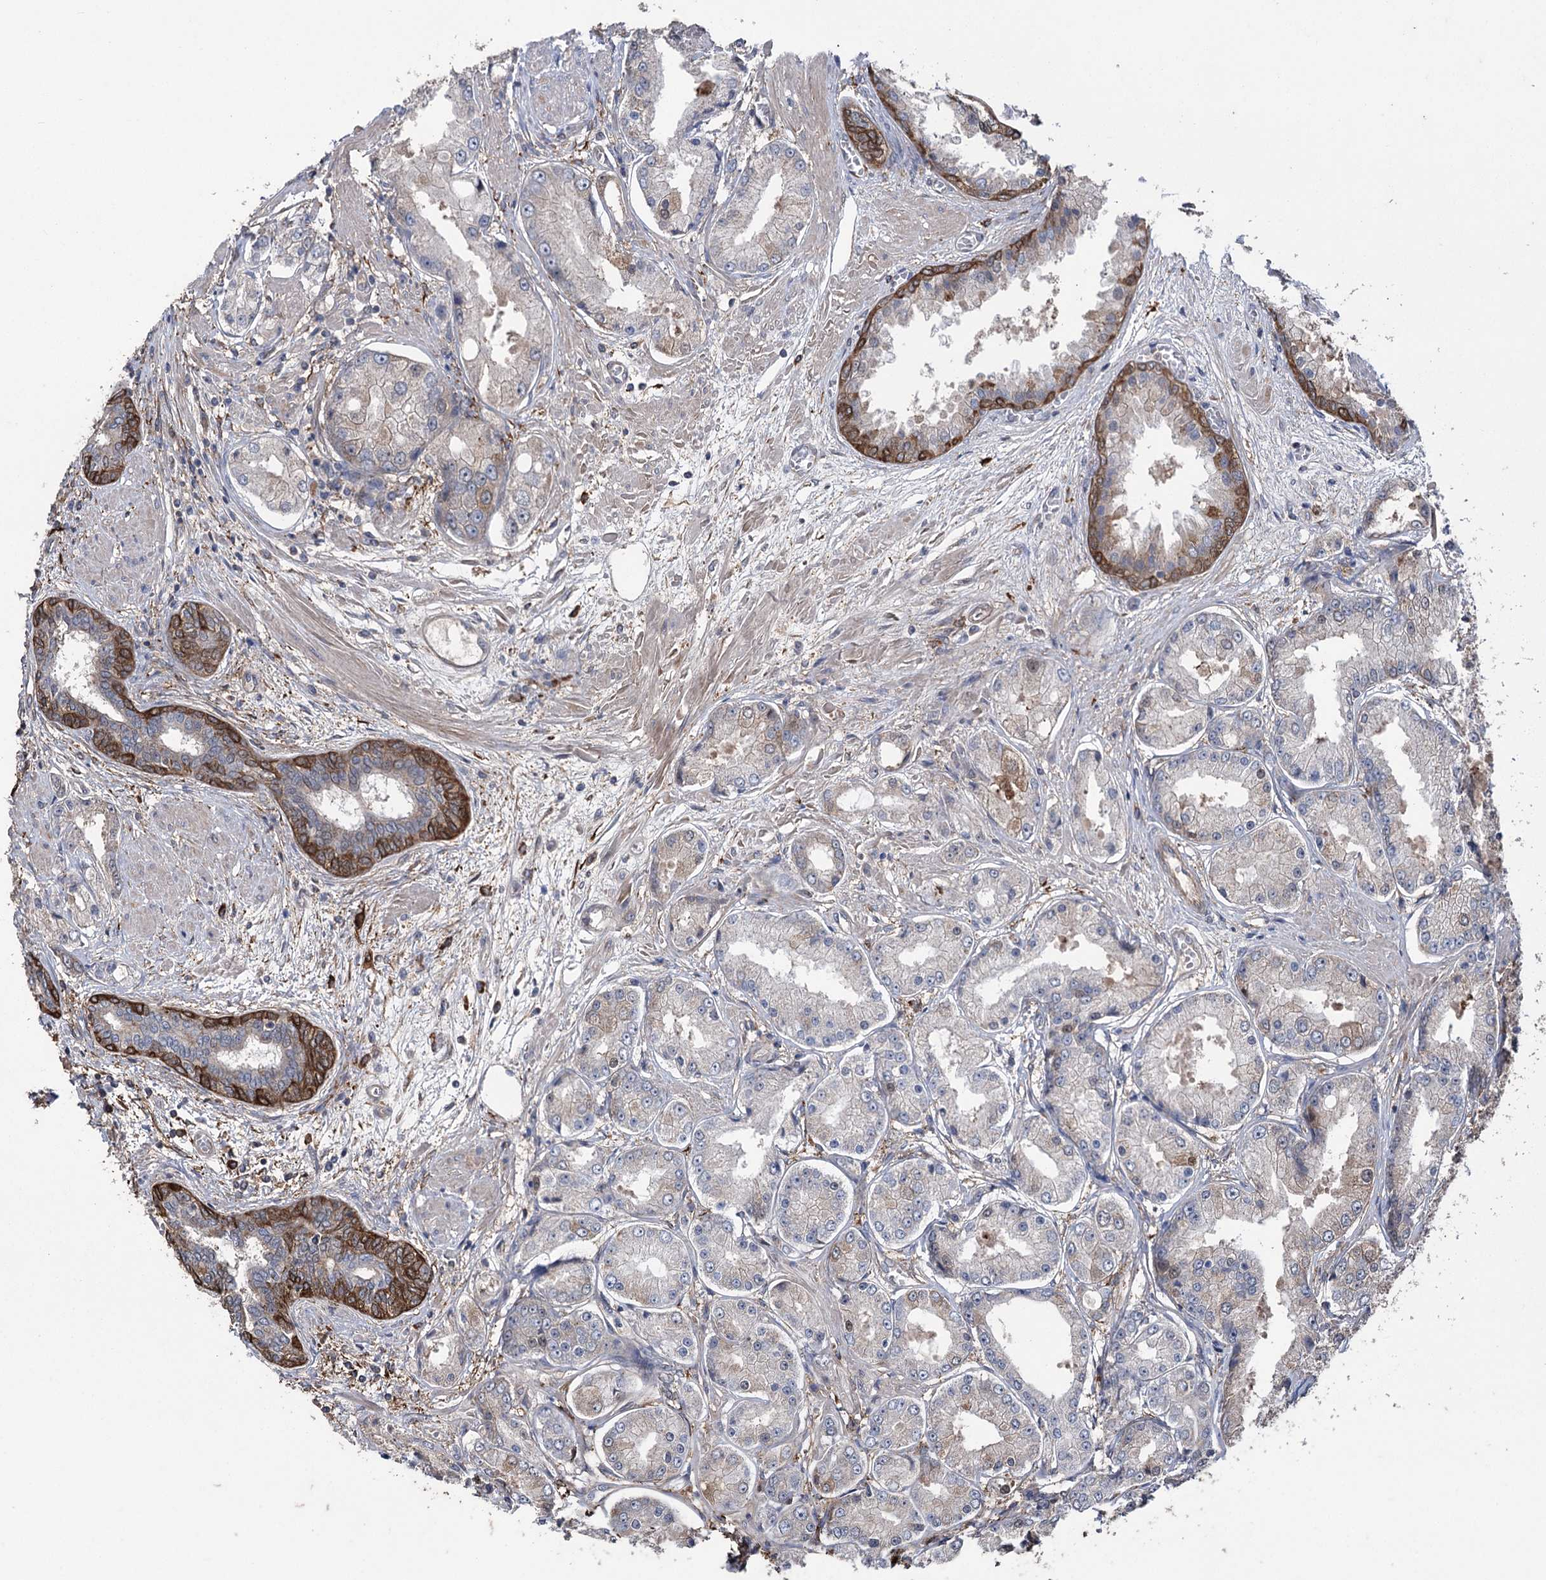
{"staining": {"intensity": "negative", "quantity": "none", "location": "none"}, "tissue": "prostate cancer", "cell_type": "Tumor cells", "image_type": "cancer", "snomed": [{"axis": "morphology", "description": "Adenocarcinoma, High grade"}, {"axis": "topography", "description": "Prostate"}], "caption": "Immunohistochemistry photomicrograph of prostate cancer stained for a protein (brown), which exhibits no positivity in tumor cells.", "gene": "OTUD1", "patient": {"sex": "male", "age": 59}}